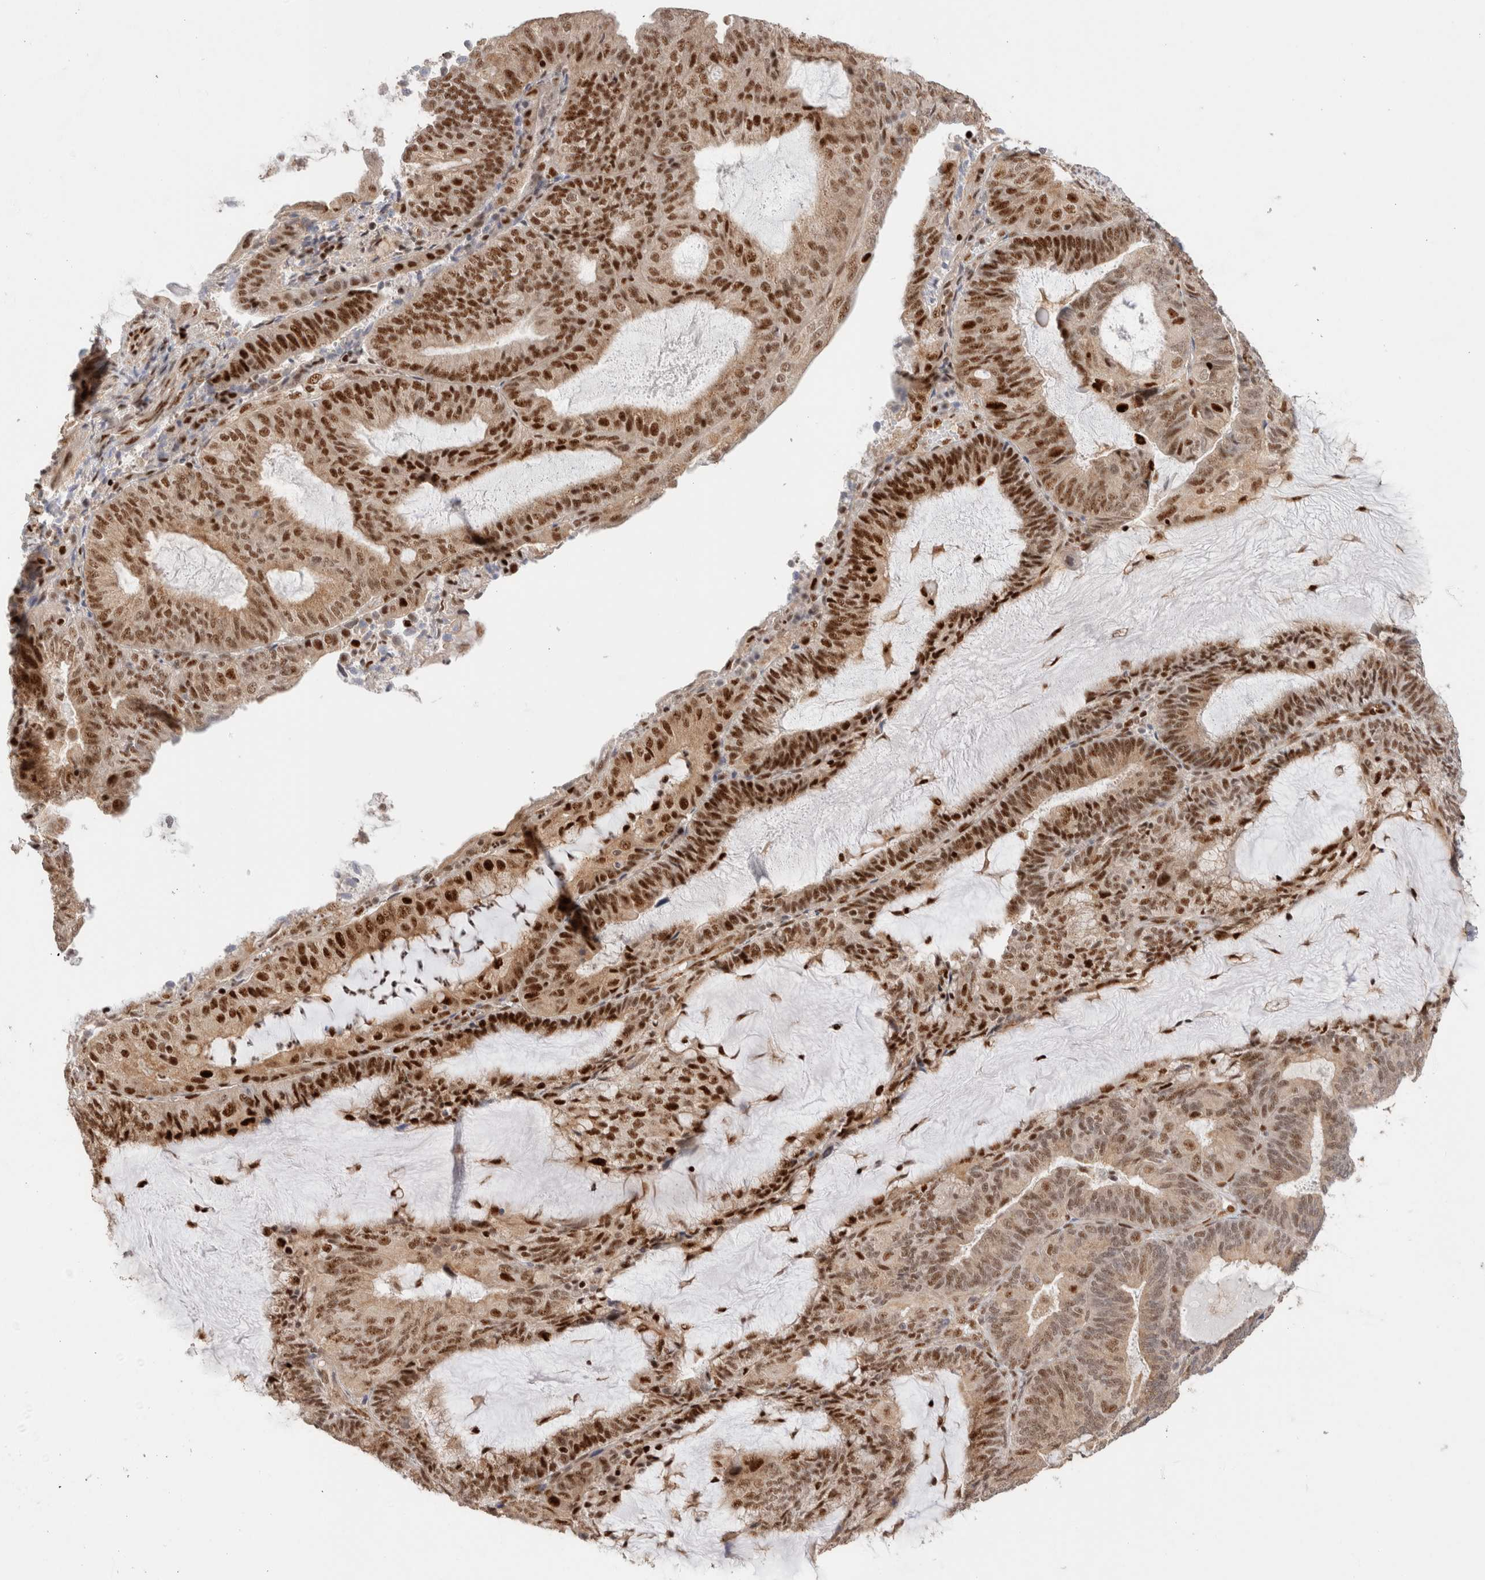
{"staining": {"intensity": "strong", "quantity": ">75%", "location": "cytoplasmic/membranous,nuclear"}, "tissue": "endometrial cancer", "cell_type": "Tumor cells", "image_type": "cancer", "snomed": [{"axis": "morphology", "description": "Adenocarcinoma, NOS"}, {"axis": "topography", "description": "Endometrium"}], "caption": "The image demonstrates staining of endometrial cancer (adenocarcinoma), revealing strong cytoplasmic/membranous and nuclear protein expression (brown color) within tumor cells.", "gene": "ID3", "patient": {"sex": "female", "age": 81}}